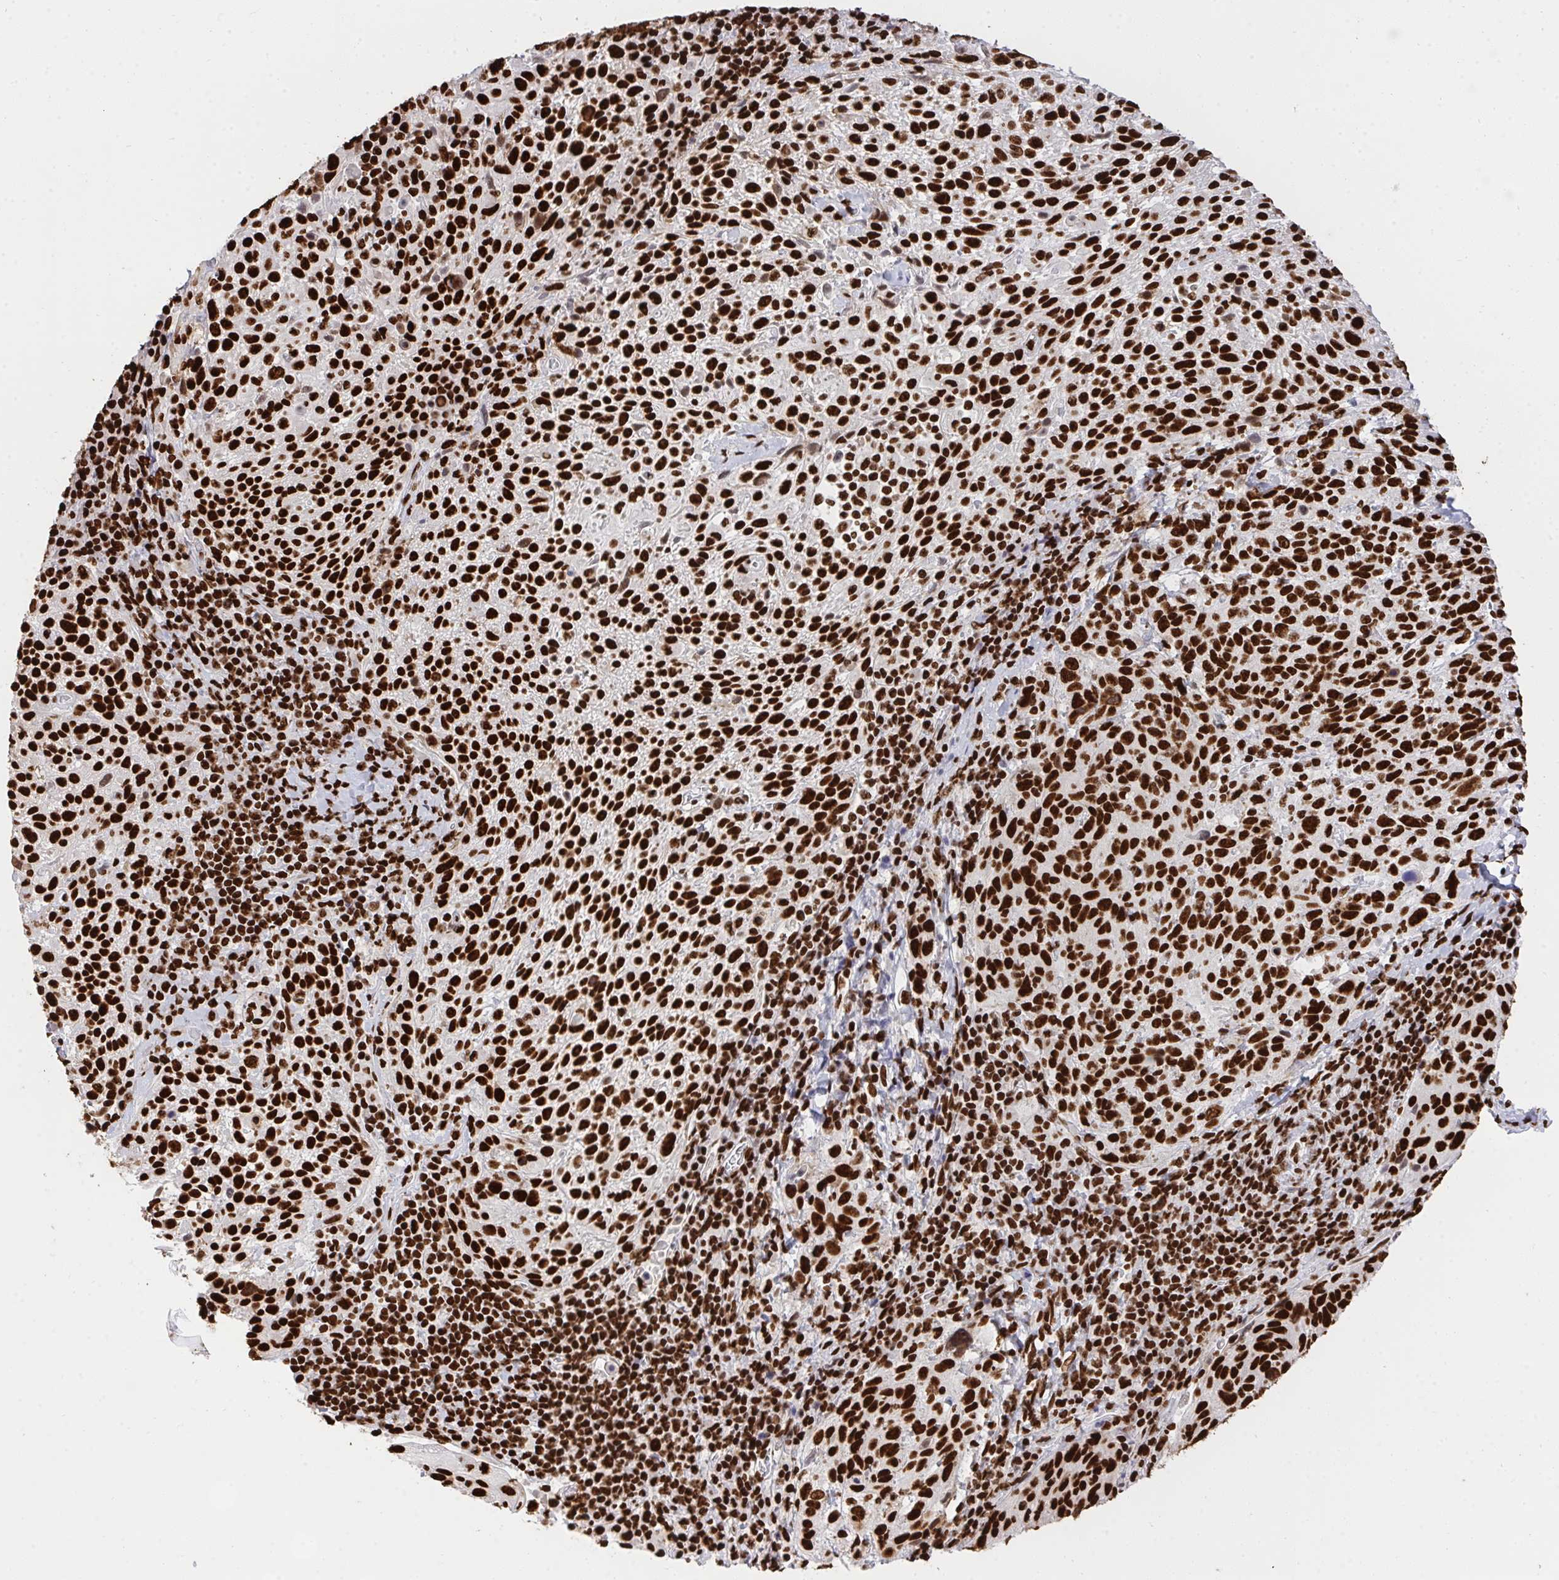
{"staining": {"intensity": "strong", "quantity": ">75%", "location": "nuclear"}, "tissue": "cervical cancer", "cell_type": "Tumor cells", "image_type": "cancer", "snomed": [{"axis": "morphology", "description": "Squamous cell carcinoma, NOS"}, {"axis": "topography", "description": "Cervix"}], "caption": "The immunohistochemical stain labels strong nuclear expression in tumor cells of cervical cancer (squamous cell carcinoma) tissue.", "gene": "HNRNPL", "patient": {"sex": "female", "age": 61}}